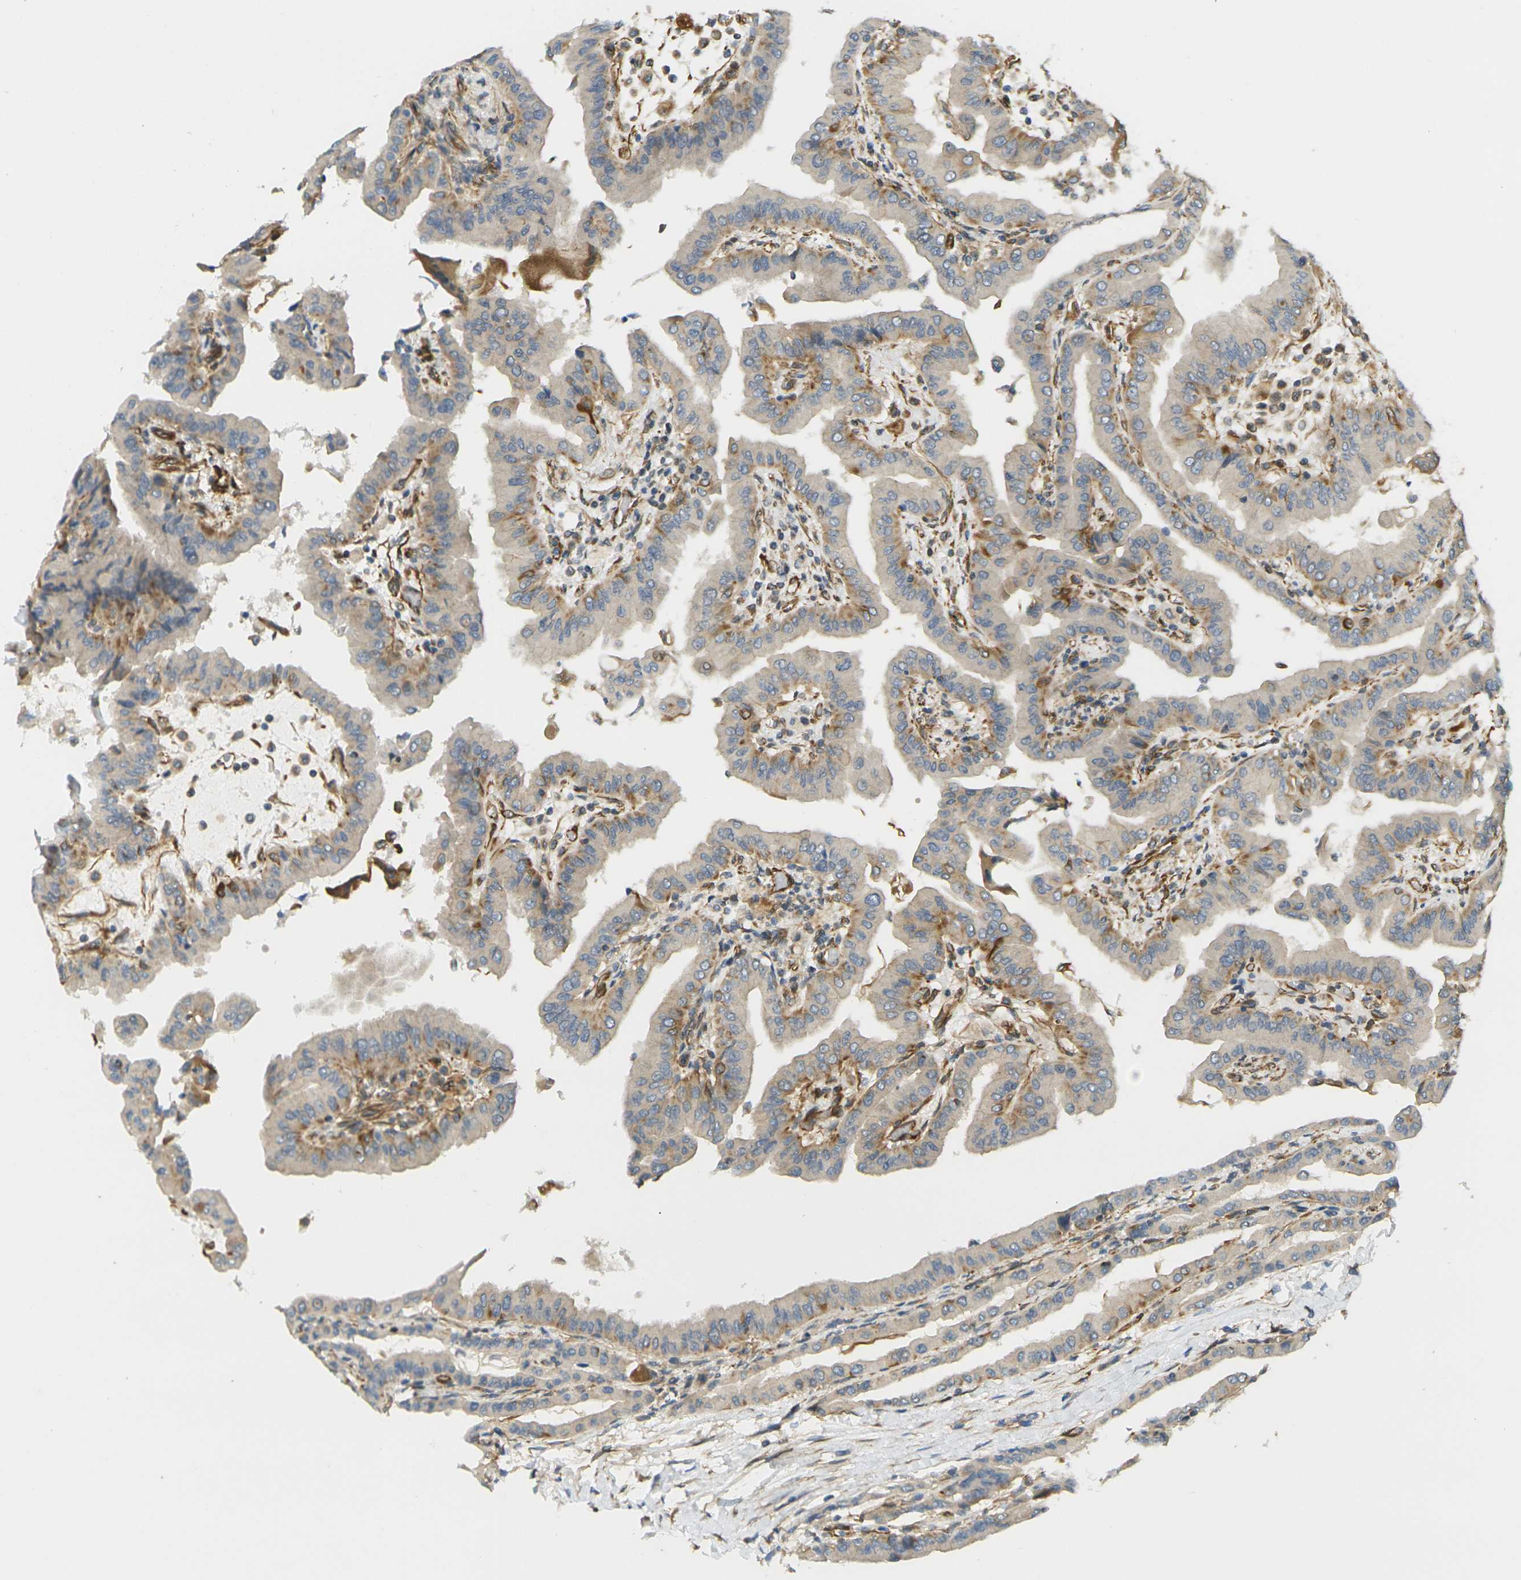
{"staining": {"intensity": "weak", "quantity": "<25%", "location": "cytoplasmic/membranous"}, "tissue": "thyroid cancer", "cell_type": "Tumor cells", "image_type": "cancer", "snomed": [{"axis": "morphology", "description": "Papillary adenocarcinoma, NOS"}, {"axis": "topography", "description": "Thyroid gland"}], "caption": "Tumor cells are negative for protein expression in human thyroid cancer (papillary adenocarcinoma).", "gene": "CYTH3", "patient": {"sex": "male", "age": 33}}